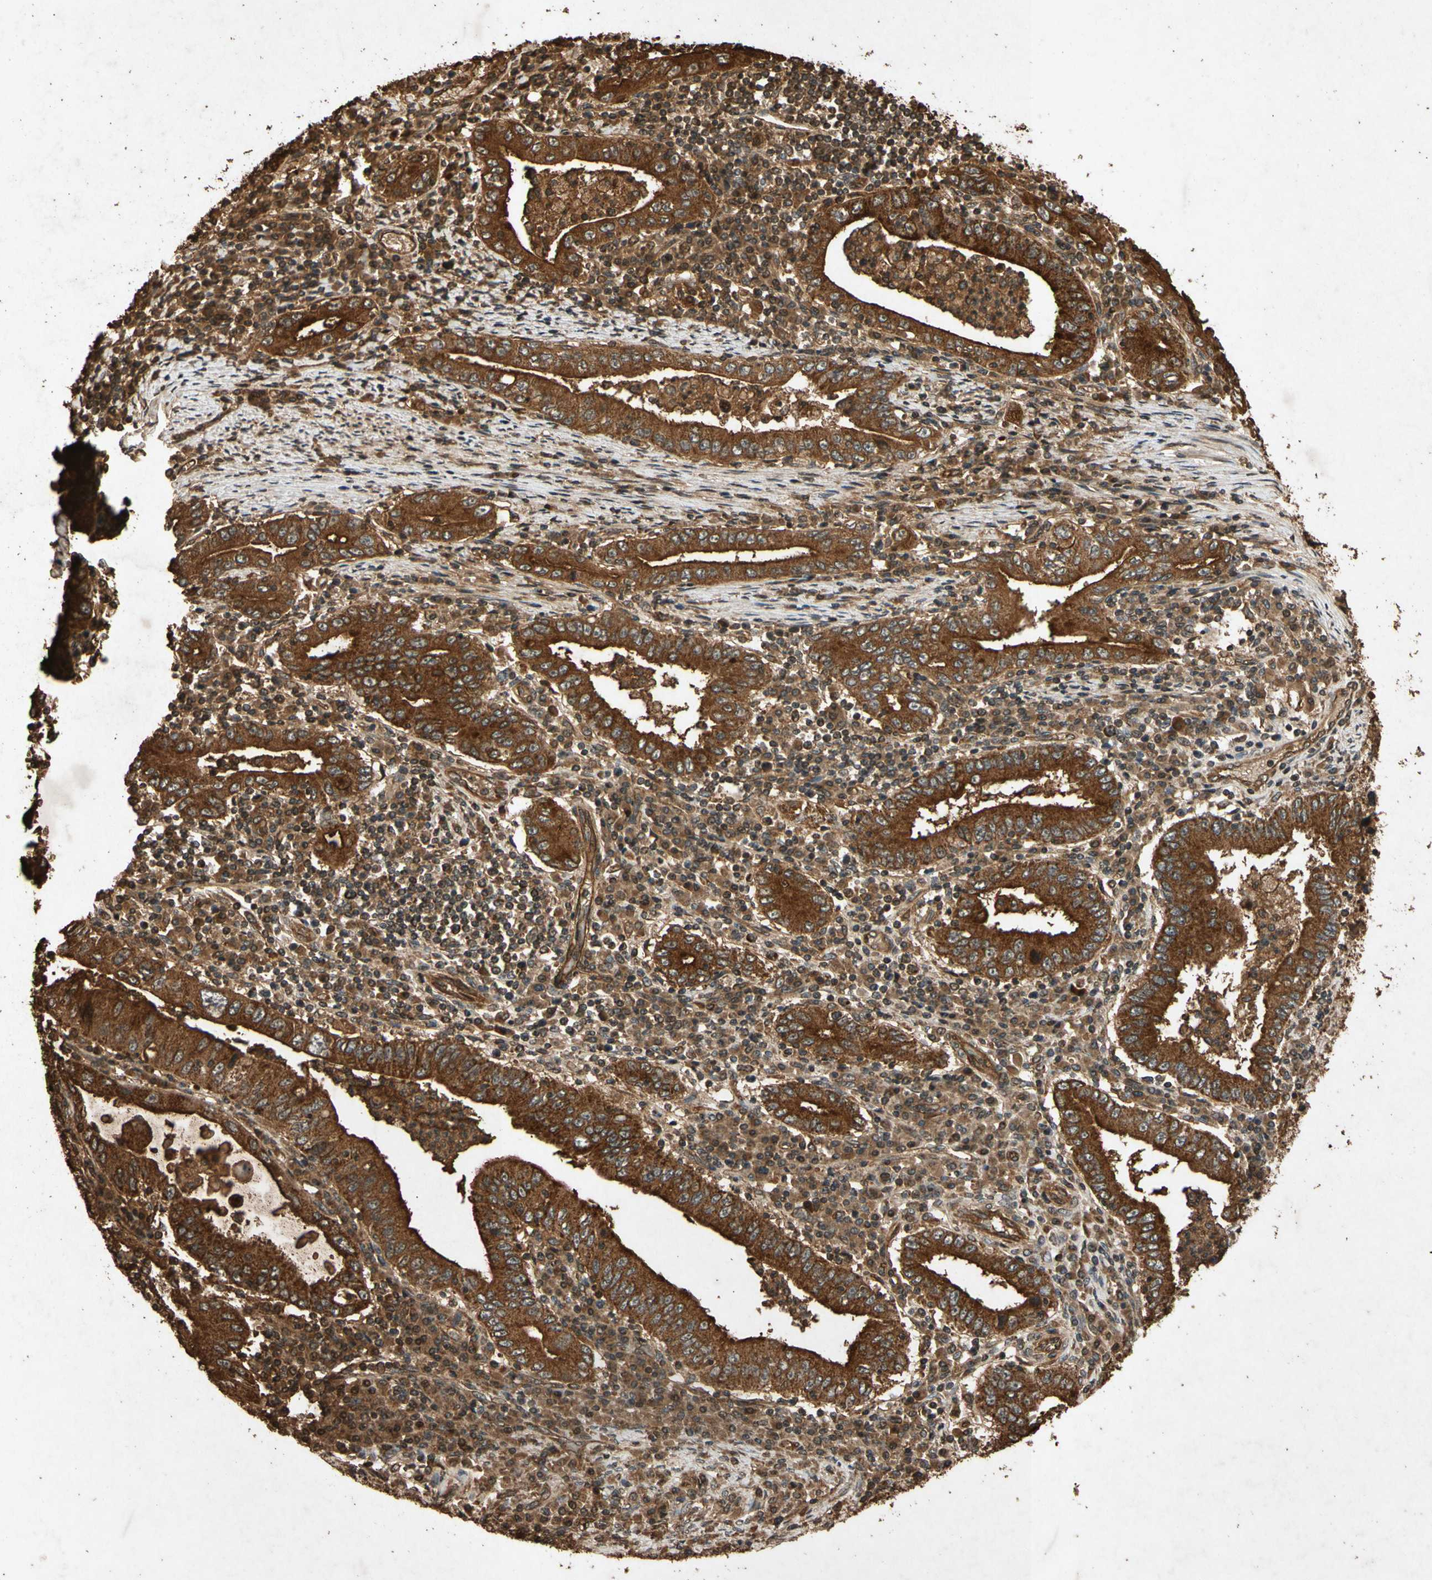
{"staining": {"intensity": "strong", "quantity": ">75%", "location": "cytoplasmic/membranous"}, "tissue": "stomach cancer", "cell_type": "Tumor cells", "image_type": "cancer", "snomed": [{"axis": "morphology", "description": "Normal tissue, NOS"}, {"axis": "morphology", "description": "Adenocarcinoma, NOS"}, {"axis": "topography", "description": "Esophagus"}, {"axis": "topography", "description": "Stomach, upper"}, {"axis": "topography", "description": "Peripheral nerve tissue"}], "caption": "This is a micrograph of IHC staining of stomach cancer, which shows strong positivity in the cytoplasmic/membranous of tumor cells.", "gene": "TXN2", "patient": {"sex": "male", "age": 62}}